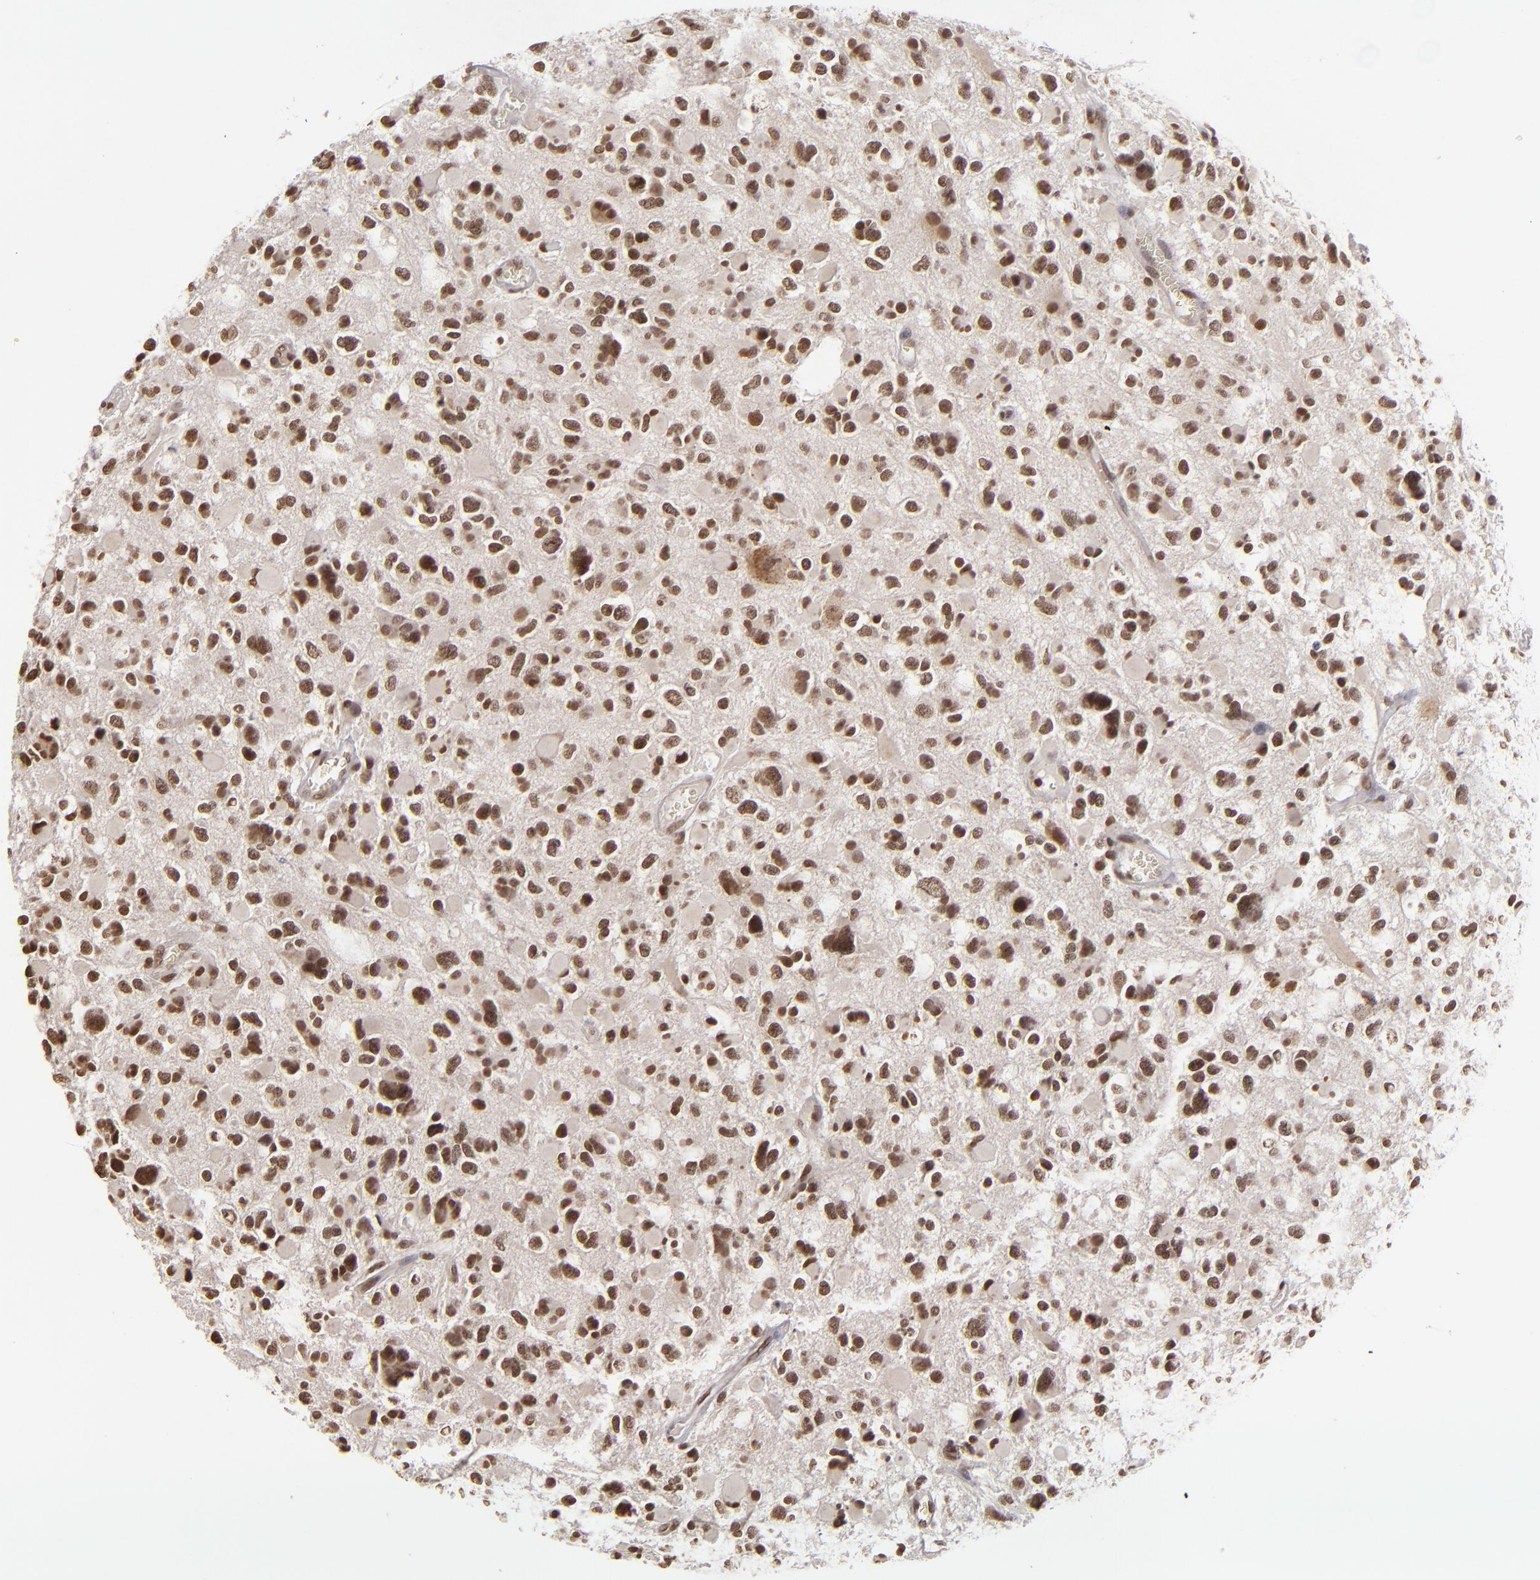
{"staining": {"intensity": "strong", "quantity": ">75%", "location": "nuclear"}, "tissue": "glioma", "cell_type": "Tumor cells", "image_type": "cancer", "snomed": [{"axis": "morphology", "description": "Glioma, malignant, High grade"}, {"axis": "topography", "description": "Brain"}], "caption": "Immunohistochemical staining of malignant high-grade glioma displays strong nuclear protein positivity in about >75% of tumor cells.", "gene": "CUL3", "patient": {"sex": "female", "age": 37}}